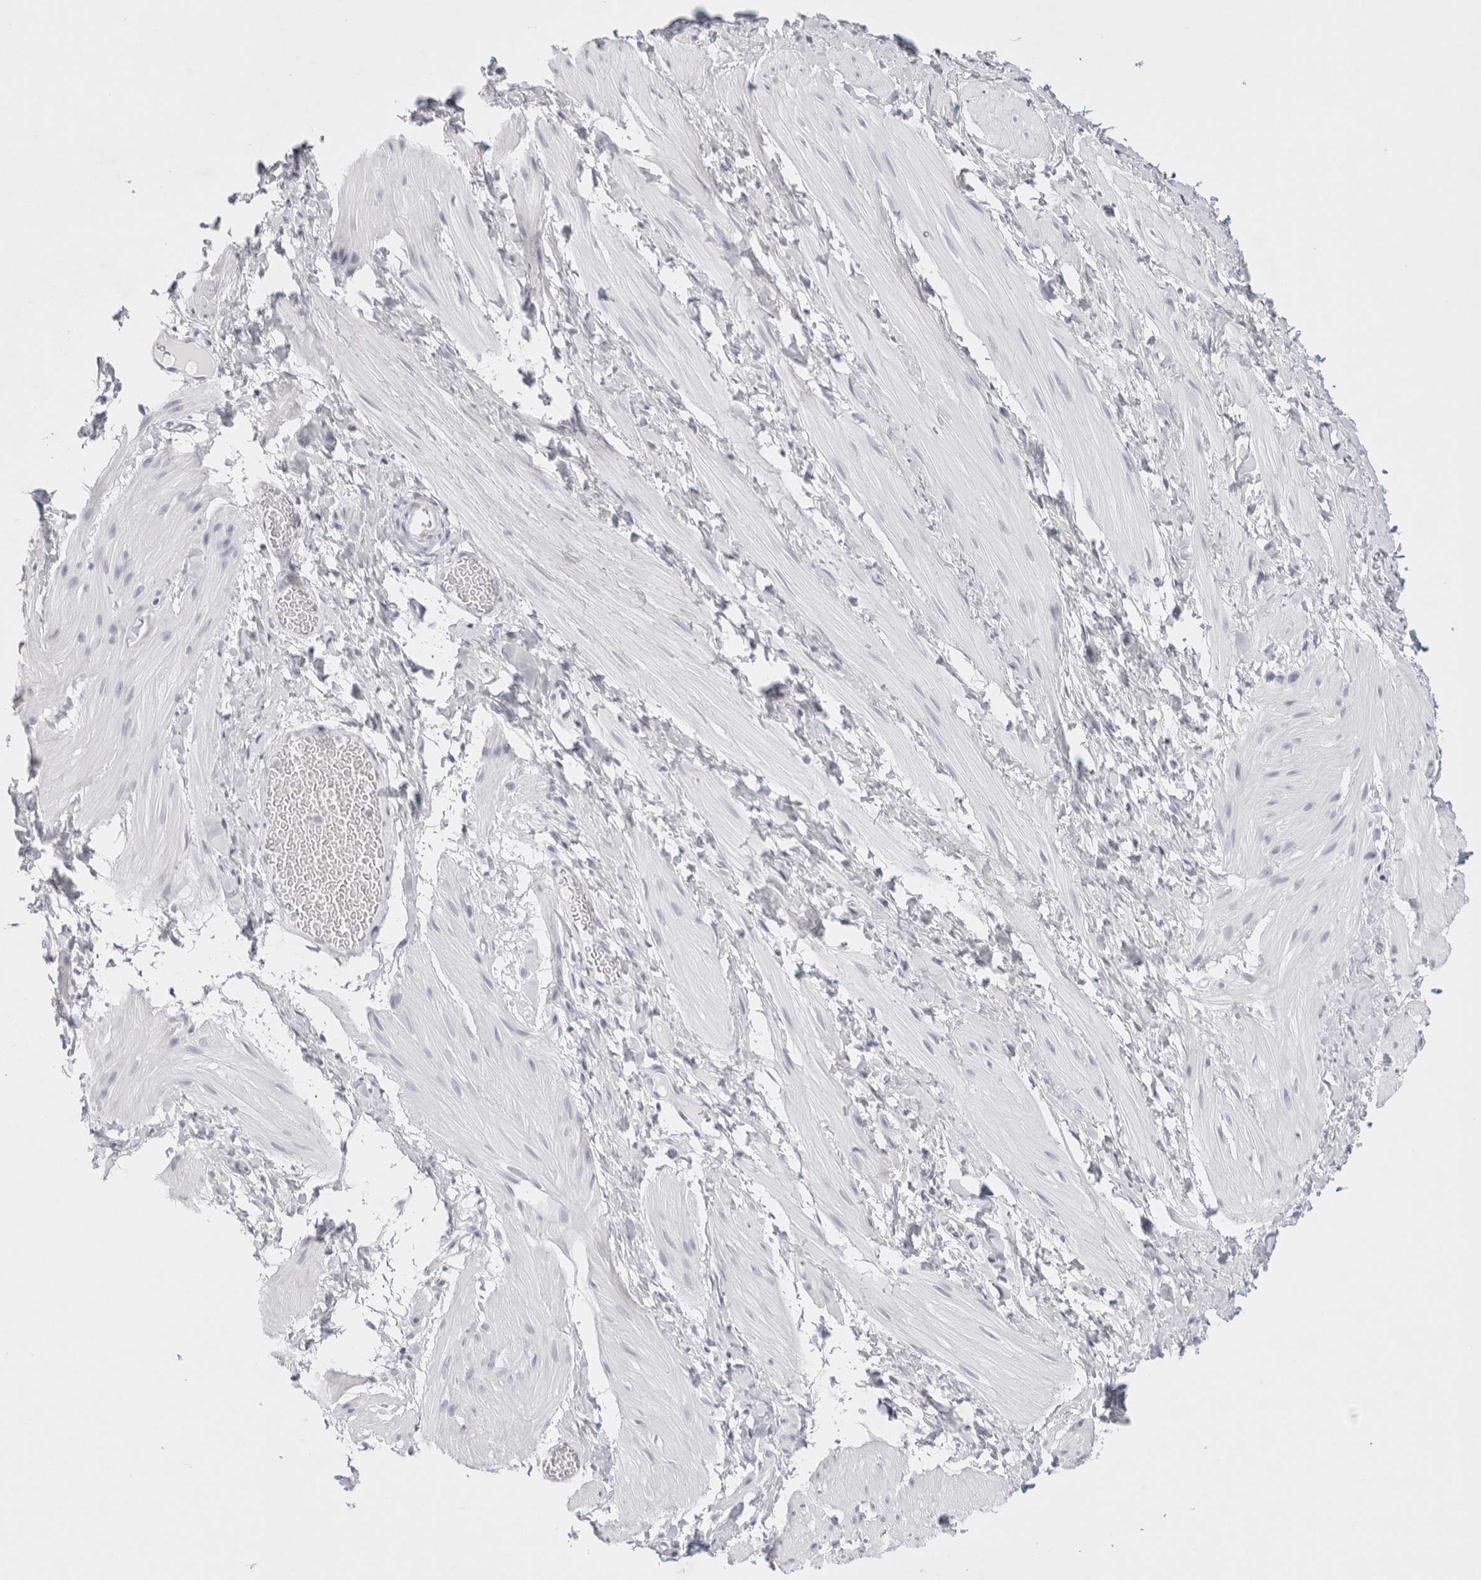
{"staining": {"intensity": "negative", "quantity": "none", "location": "none"}, "tissue": "smooth muscle", "cell_type": "Smooth muscle cells", "image_type": "normal", "snomed": [{"axis": "morphology", "description": "Normal tissue, NOS"}, {"axis": "topography", "description": "Smooth muscle"}], "caption": "Immunohistochemical staining of normal human smooth muscle demonstrates no significant staining in smooth muscle cells.", "gene": "GARIN1A", "patient": {"sex": "male", "age": 16}}